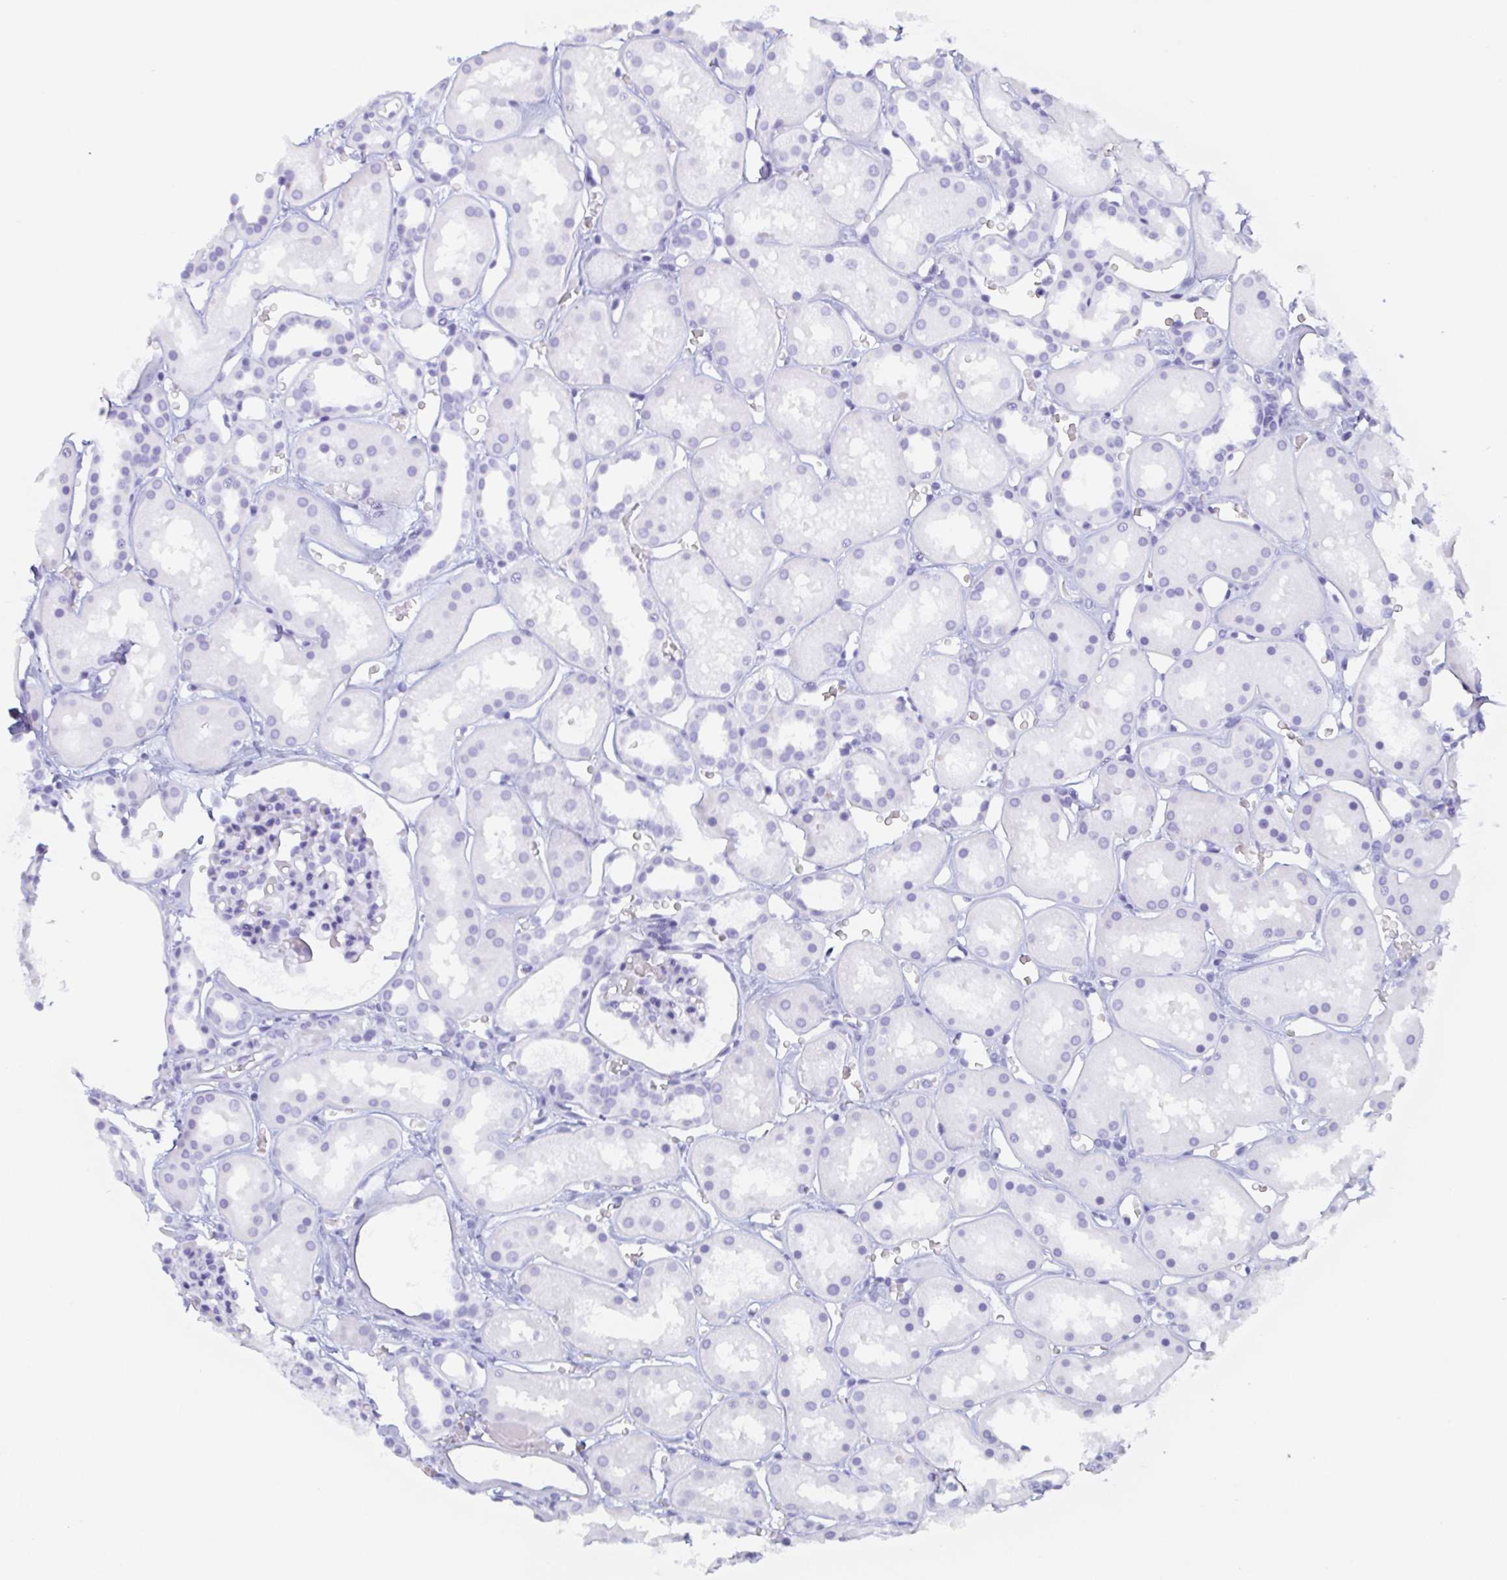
{"staining": {"intensity": "negative", "quantity": "none", "location": "none"}, "tissue": "kidney", "cell_type": "Cells in glomeruli", "image_type": "normal", "snomed": [{"axis": "morphology", "description": "Normal tissue, NOS"}, {"axis": "topography", "description": "Kidney"}], "caption": "Protein analysis of benign kidney shows no significant staining in cells in glomeruli. (Immunohistochemistry (ihc), brightfield microscopy, high magnification).", "gene": "POU2F3", "patient": {"sex": "female", "age": 41}}